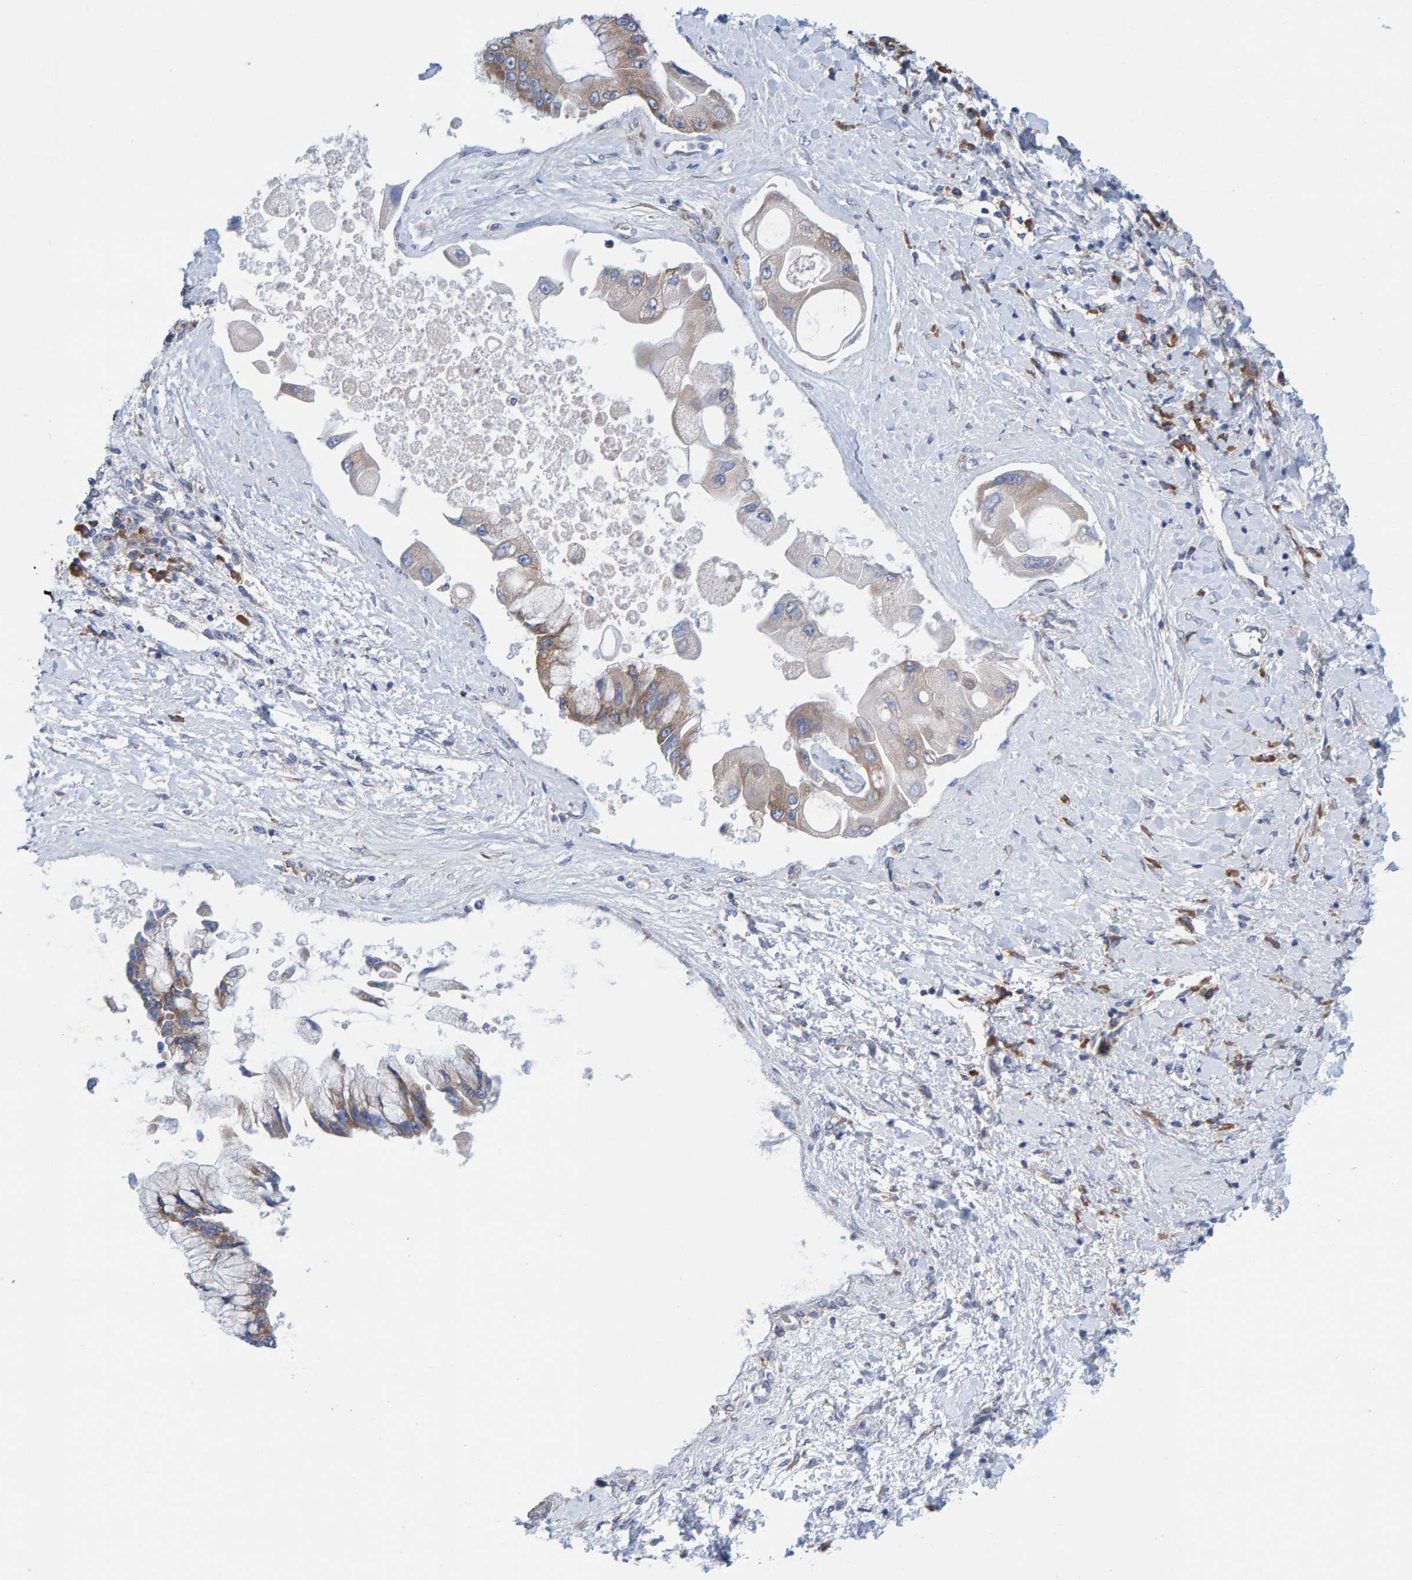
{"staining": {"intensity": "weak", "quantity": "25%-75%", "location": "cytoplasmic/membranous"}, "tissue": "liver cancer", "cell_type": "Tumor cells", "image_type": "cancer", "snomed": [{"axis": "morphology", "description": "Cholangiocarcinoma"}, {"axis": "topography", "description": "Liver"}], "caption": "Immunohistochemical staining of human liver cholangiocarcinoma demonstrates low levels of weak cytoplasmic/membranous expression in approximately 25%-75% of tumor cells. The protein of interest is stained brown, and the nuclei are stained in blue (DAB IHC with brightfield microscopy, high magnification).", "gene": "CDK5RAP3", "patient": {"sex": "male", "age": 50}}